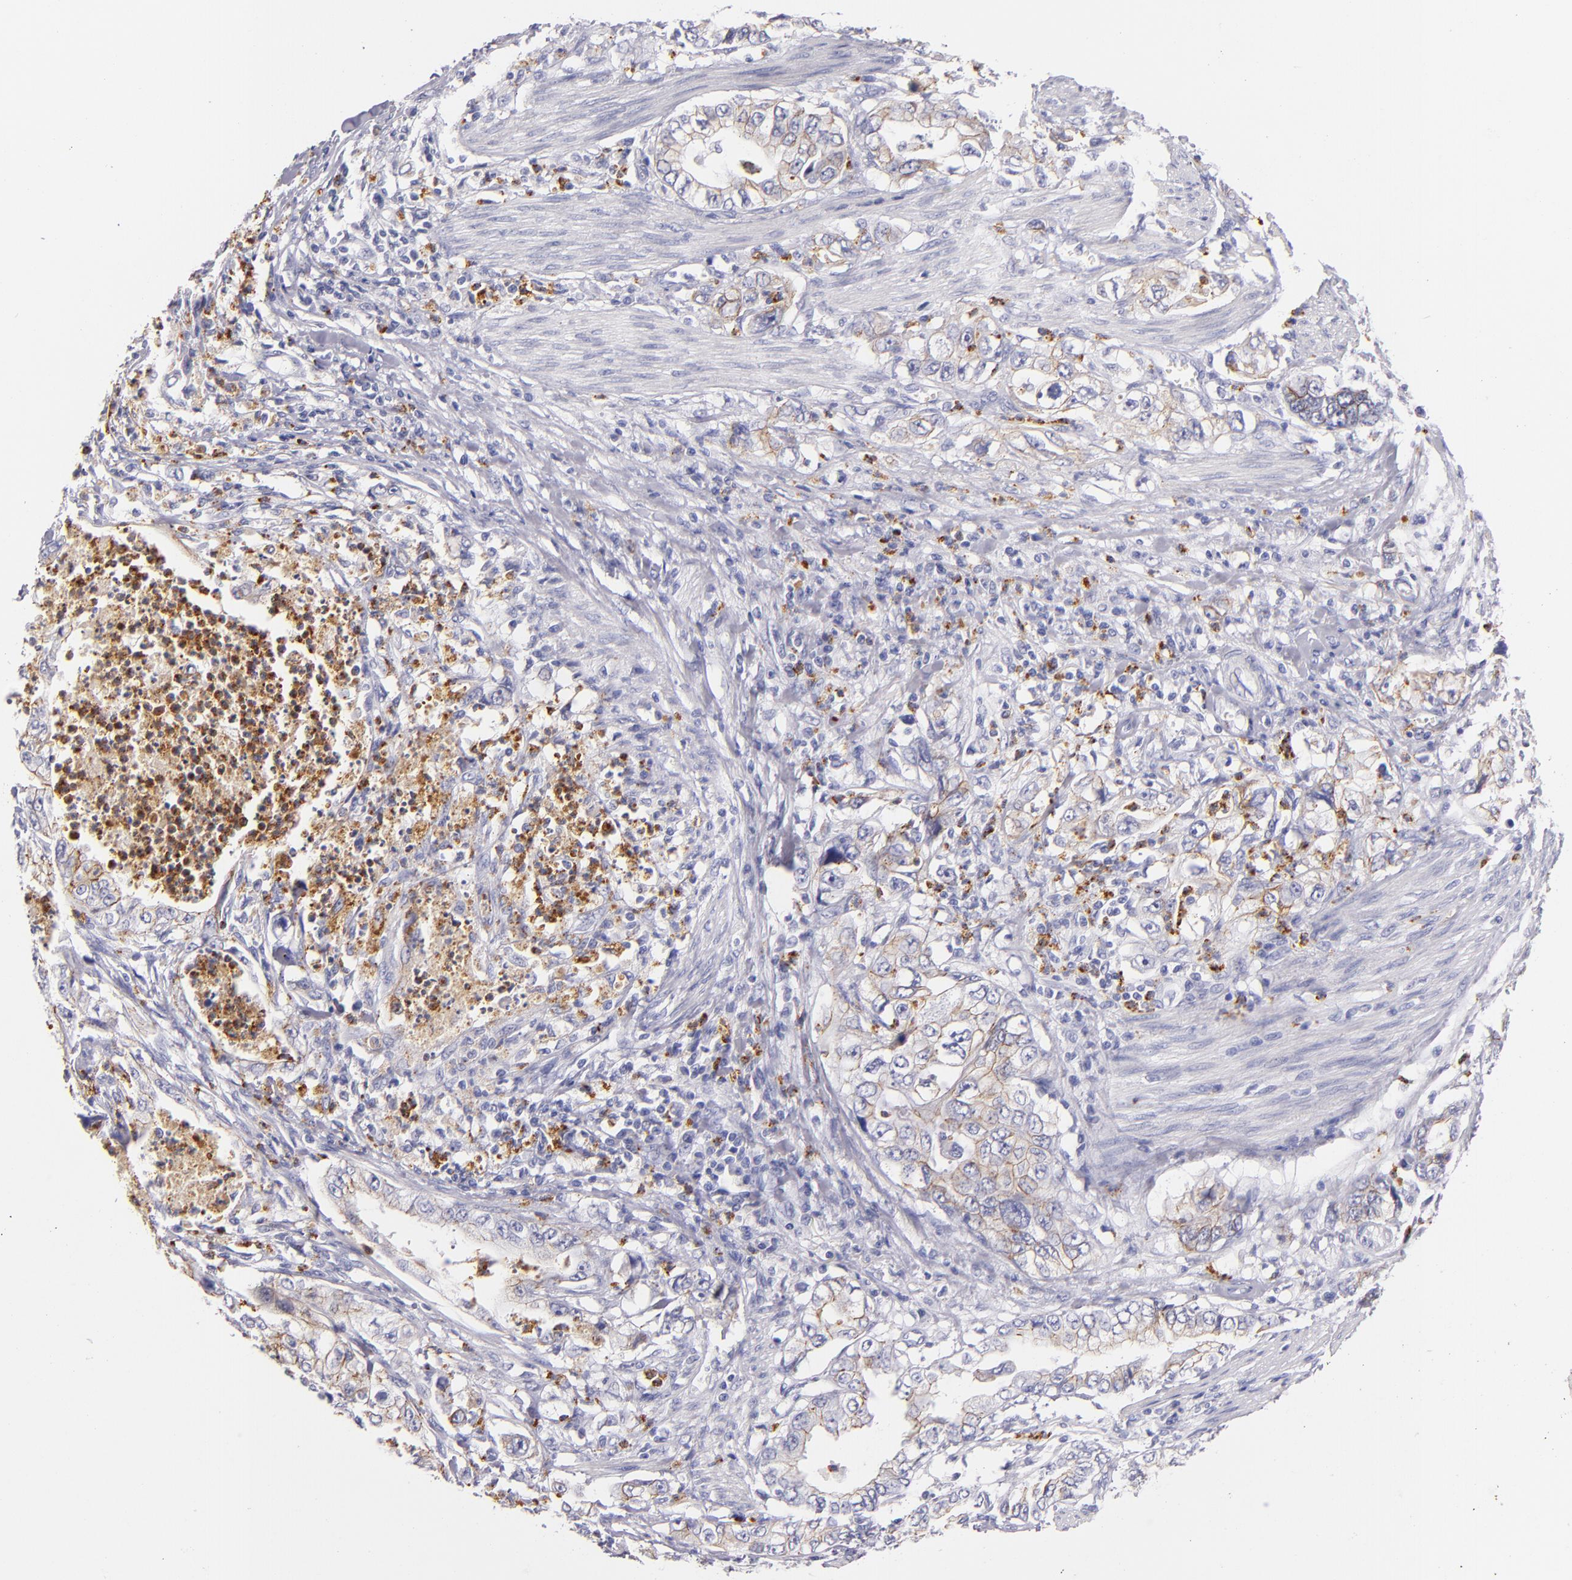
{"staining": {"intensity": "weak", "quantity": "25%-75%", "location": "cytoplasmic/membranous"}, "tissue": "stomach cancer", "cell_type": "Tumor cells", "image_type": "cancer", "snomed": [{"axis": "morphology", "description": "Adenocarcinoma, NOS"}, {"axis": "topography", "description": "Pancreas"}, {"axis": "topography", "description": "Stomach, upper"}], "caption": "The photomicrograph displays staining of stomach cancer (adenocarcinoma), revealing weak cytoplasmic/membranous protein expression (brown color) within tumor cells.", "gene": "CDH3", "patient": {"sex": "male", "age": 77}}